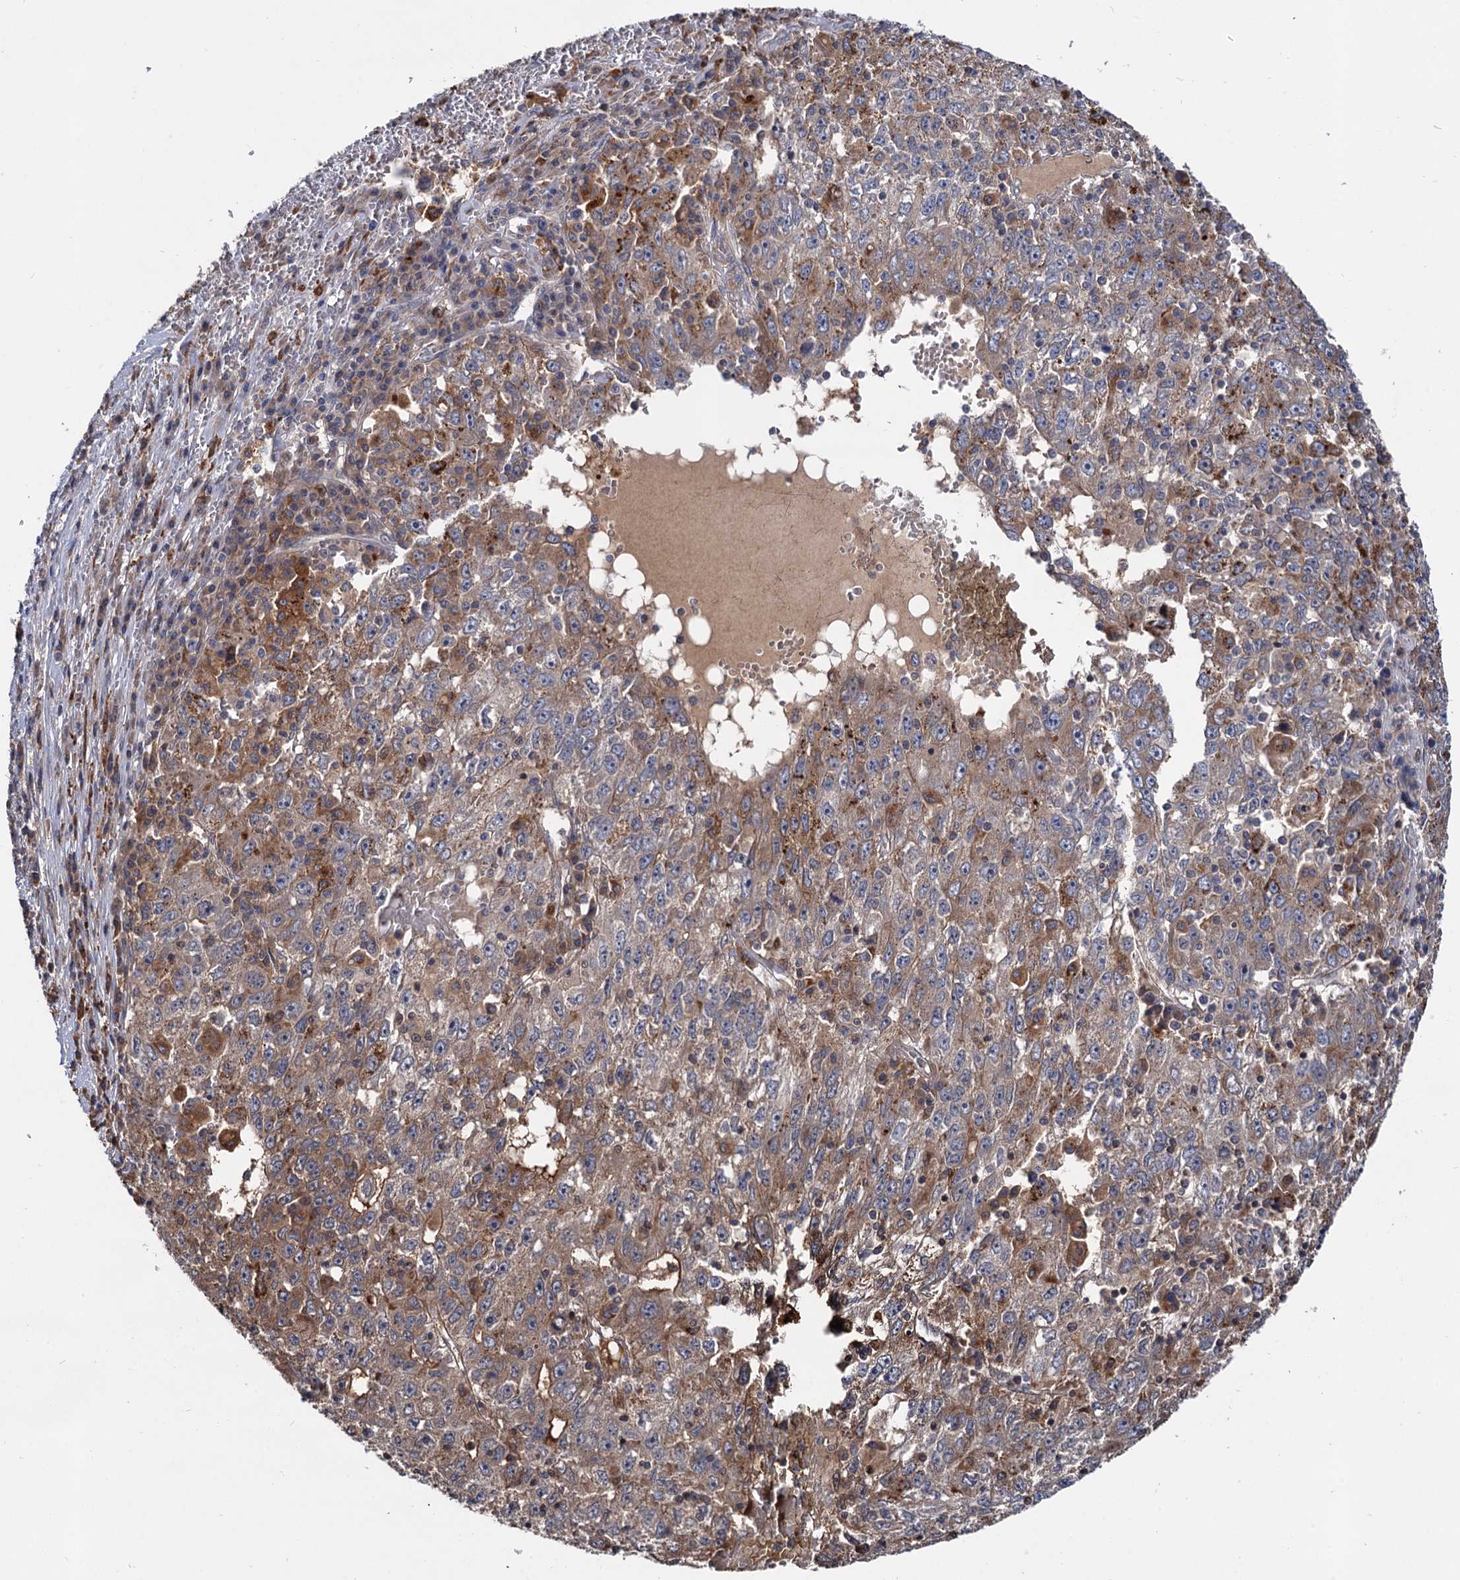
{"staining": {"intensity": "weak", "quantity": ">75%", "location": "cytoplasmic/membranous"}, "tissue": "liver cancer", "cell_type": "Tumor cells", "image_type": "cancer", "snomed": [{"axis": "morphology", "description": "Carcinoma, Hepatocellular, NOS"}, {"axis": "topography", "description": "Liver"}], "caption": "DAB (3,3'-diaminobenzidine) immunohistochemical staining of human liver cancer displays weak cytoplasmic/membranous protein expression in about >75% of tumor cells.", "gene": "SELENOP", "patient": {"sex": "male", "age": 49}}